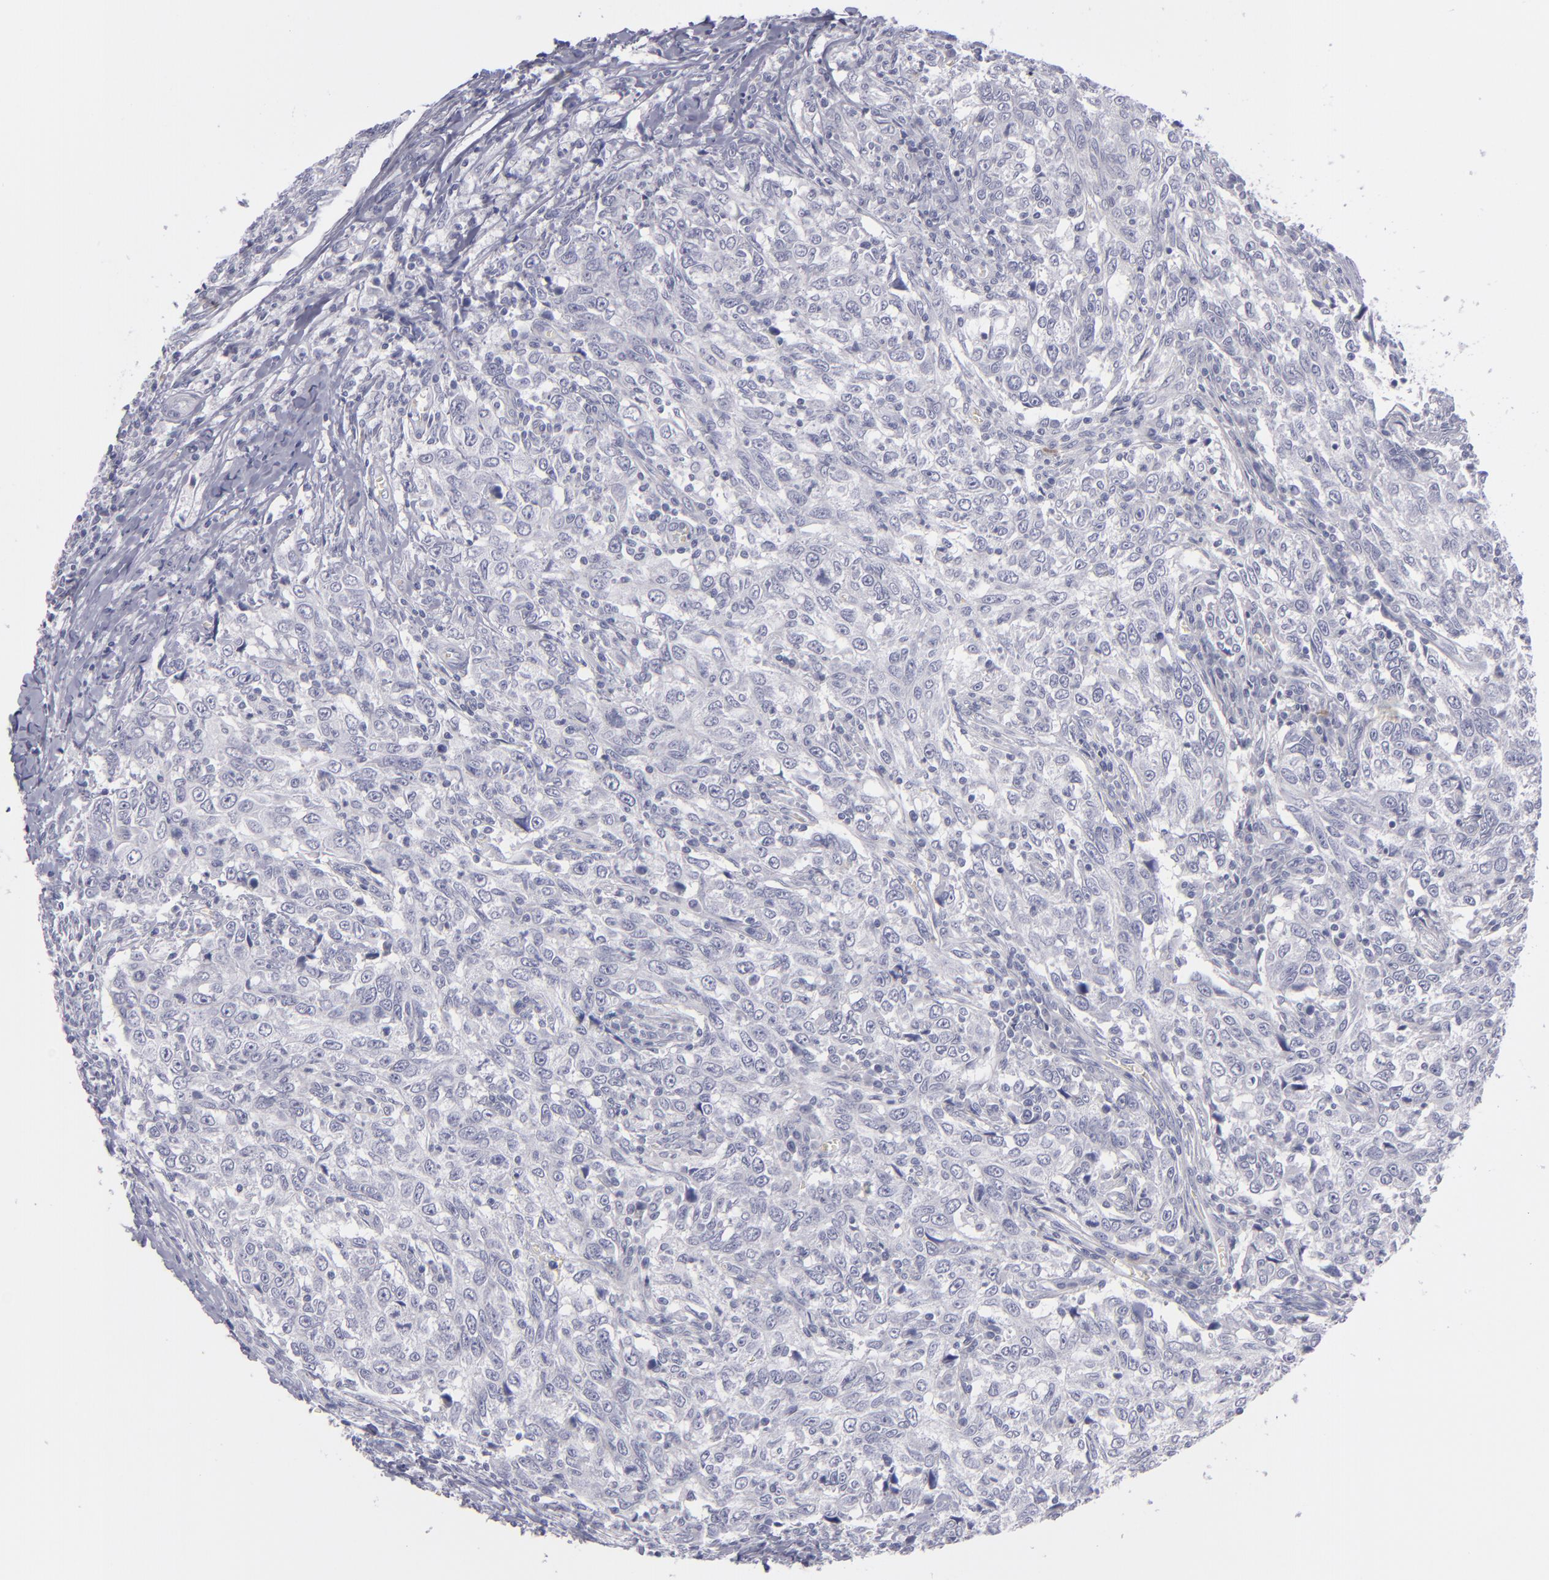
{"staining": {"intensity": "negative", "quantity": "none", "location": "none"}, "tissue": "breast cancer", "cell_type": "Tumor cells", "image_type": "cancer", "snomed": [{"axis": "morphology", "description": "Duct carcinoma"}, {"axis": "topography", "description": "Breast"}], "caption": "IHC of breast cancer shows no positivity in tumor cells.", "gene": "ITGB4", "patient": {"sex": "female", "age": 50}}